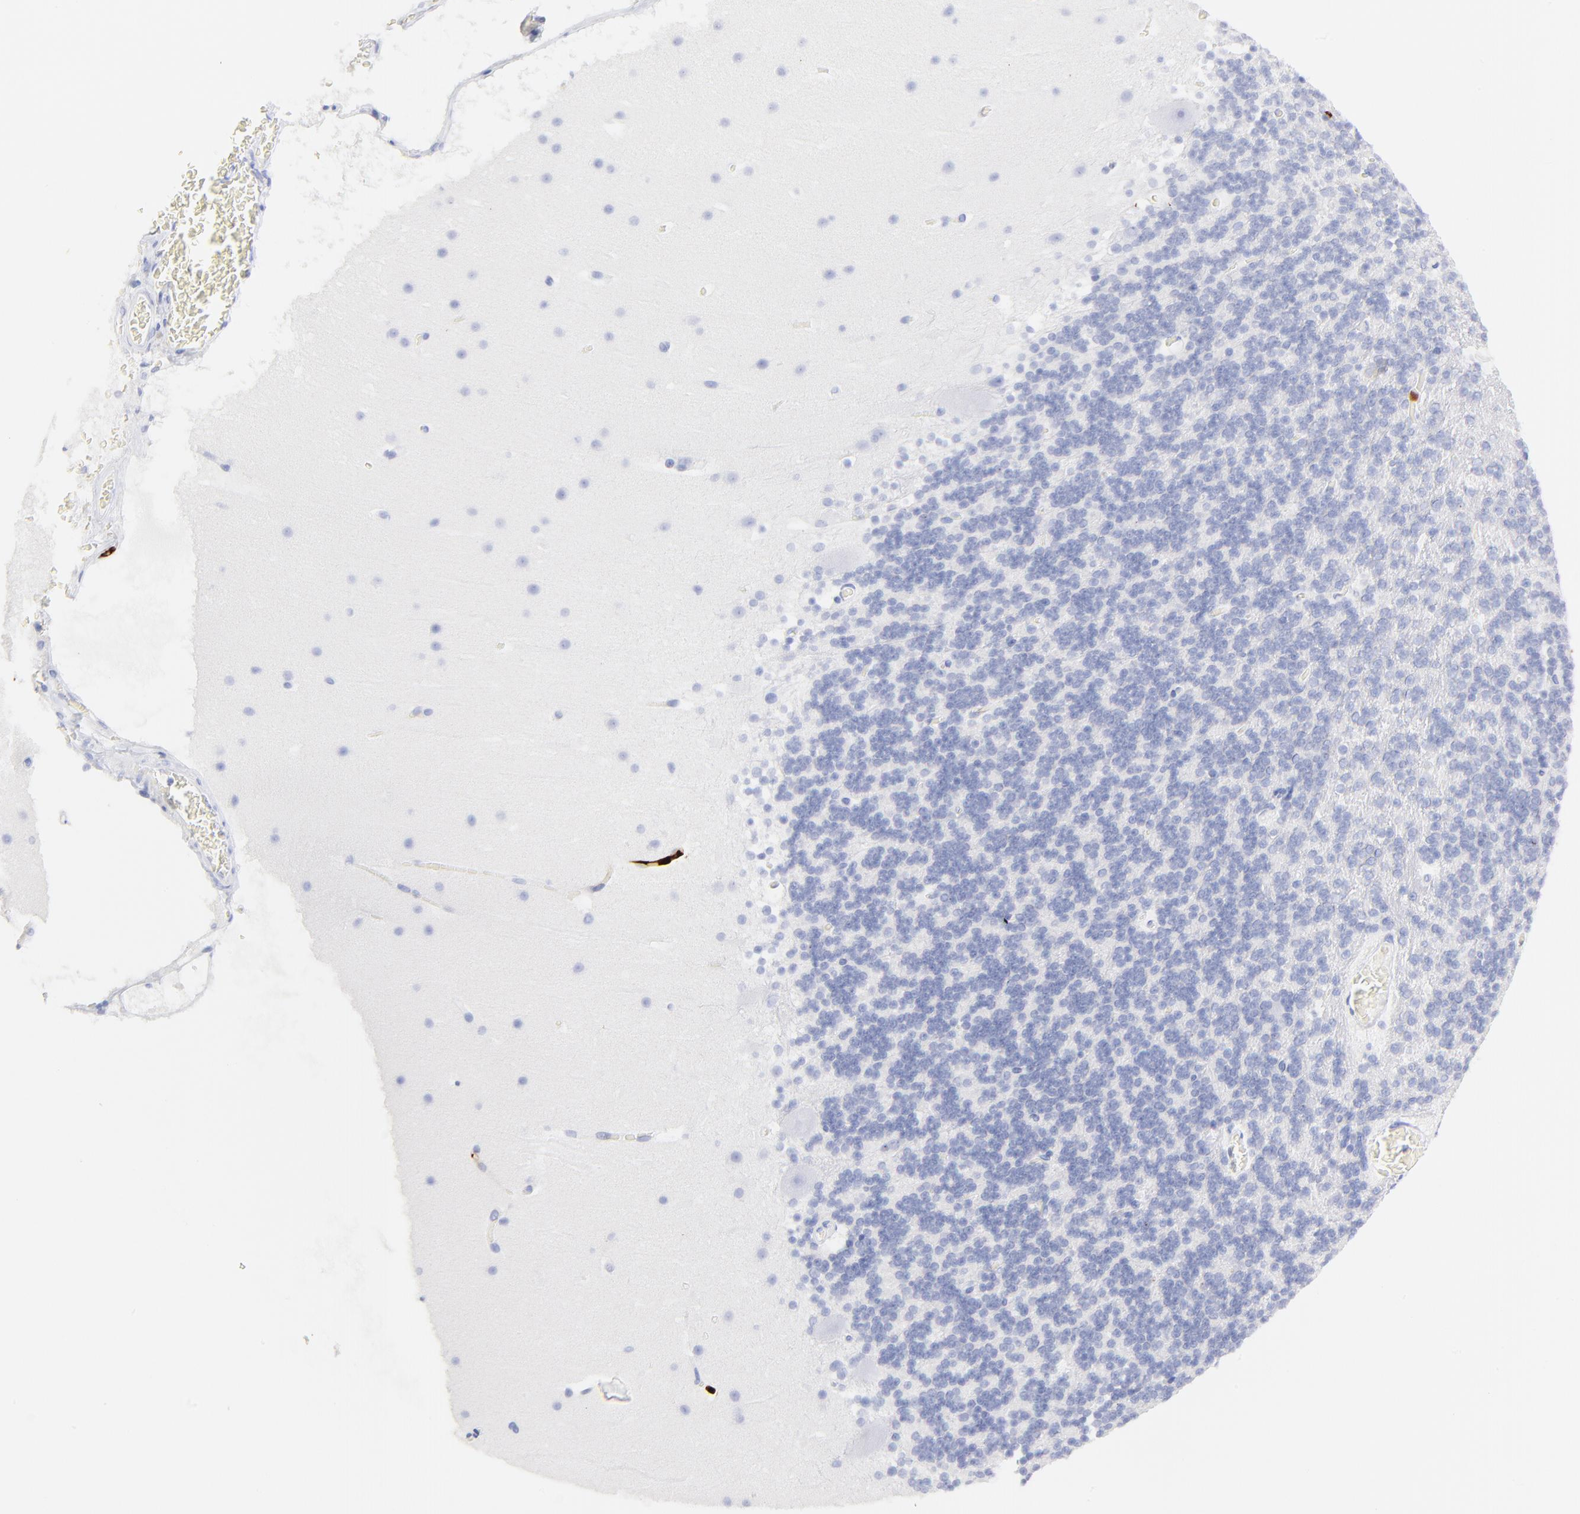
{"staining": {"intensity": "negative", "quantity": "none", "location": "none"}, "tissue": "cerebellum", "cell_type": "Cells in granular layer", "image_type": "normal", "snomed": [{"axis": "morphology", "description": "Normal tissue, NOS"}, {"axis": "topography", "description": "Cerebellum"}], "caption": "Immunohistochemistry photomicrograph of normal human cerebellum stained for a protein (brown), which displays no staining in cells in granular layer. (DAB immunohistochemistry (IHC), high magnification).", "gene": "S100A12", "patient": {"sex": "male", "age": 45}}